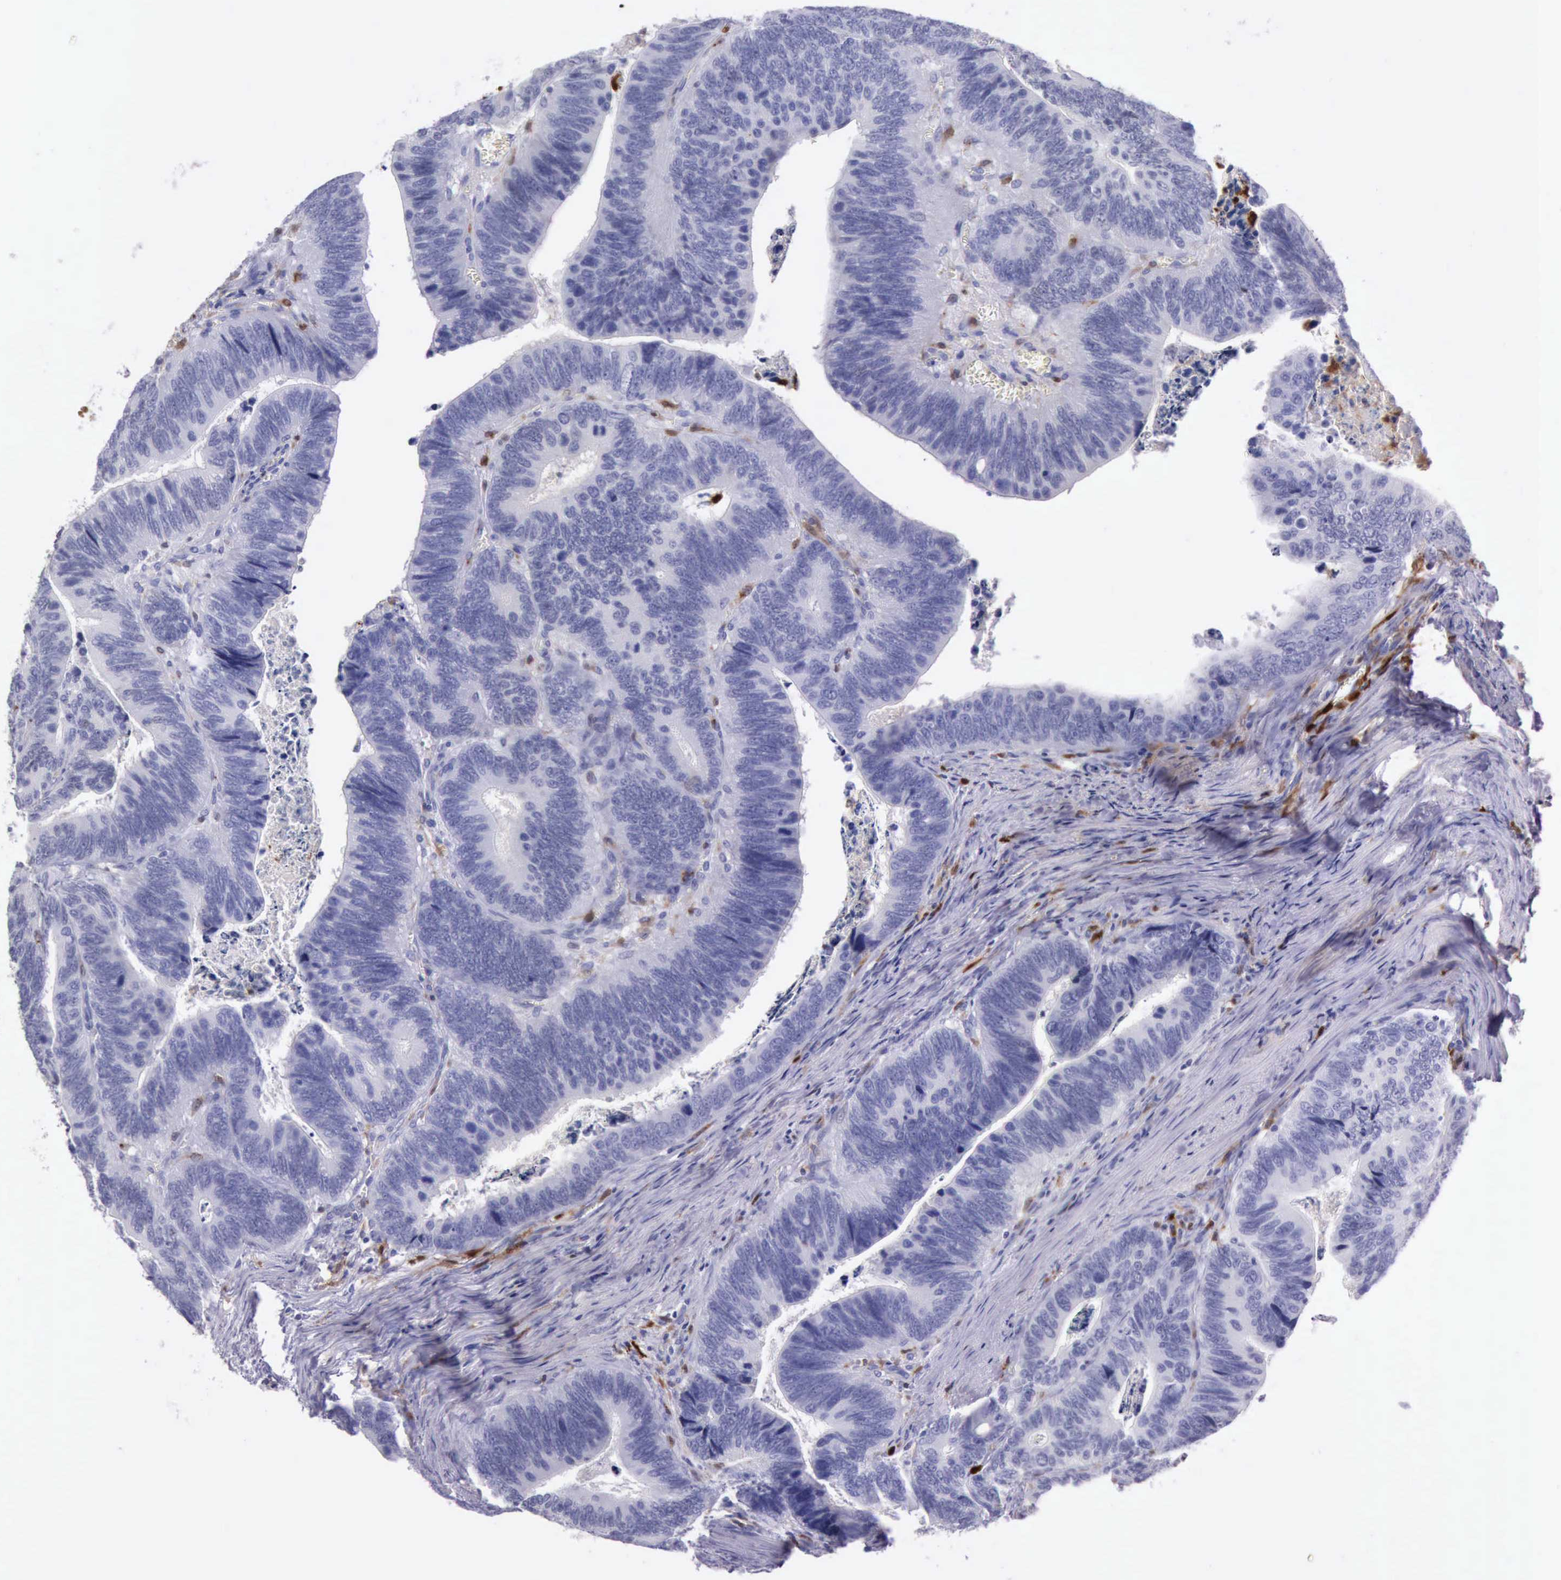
{"staining": {"intensity": "negative", "quantity": "none", "location": "none"}, "tissue": "colorectal cancer", "cell_type": "Tumor cells", "image_type": "cancer", "snomed": [{"axis": "morphology", "description": "Adenocarcinoma, NOS"}, {"axis": "topography", "description": "Colon"}], "caption": "High magnification brightfield microscopy of colorectal adenocarcinoma stained with DAB (brown) and counterstained with hematoxylin (blue): tumor cells show no significant staining.", "gene": "CSTA", "patient": {"sex": "male", "age": 72}}